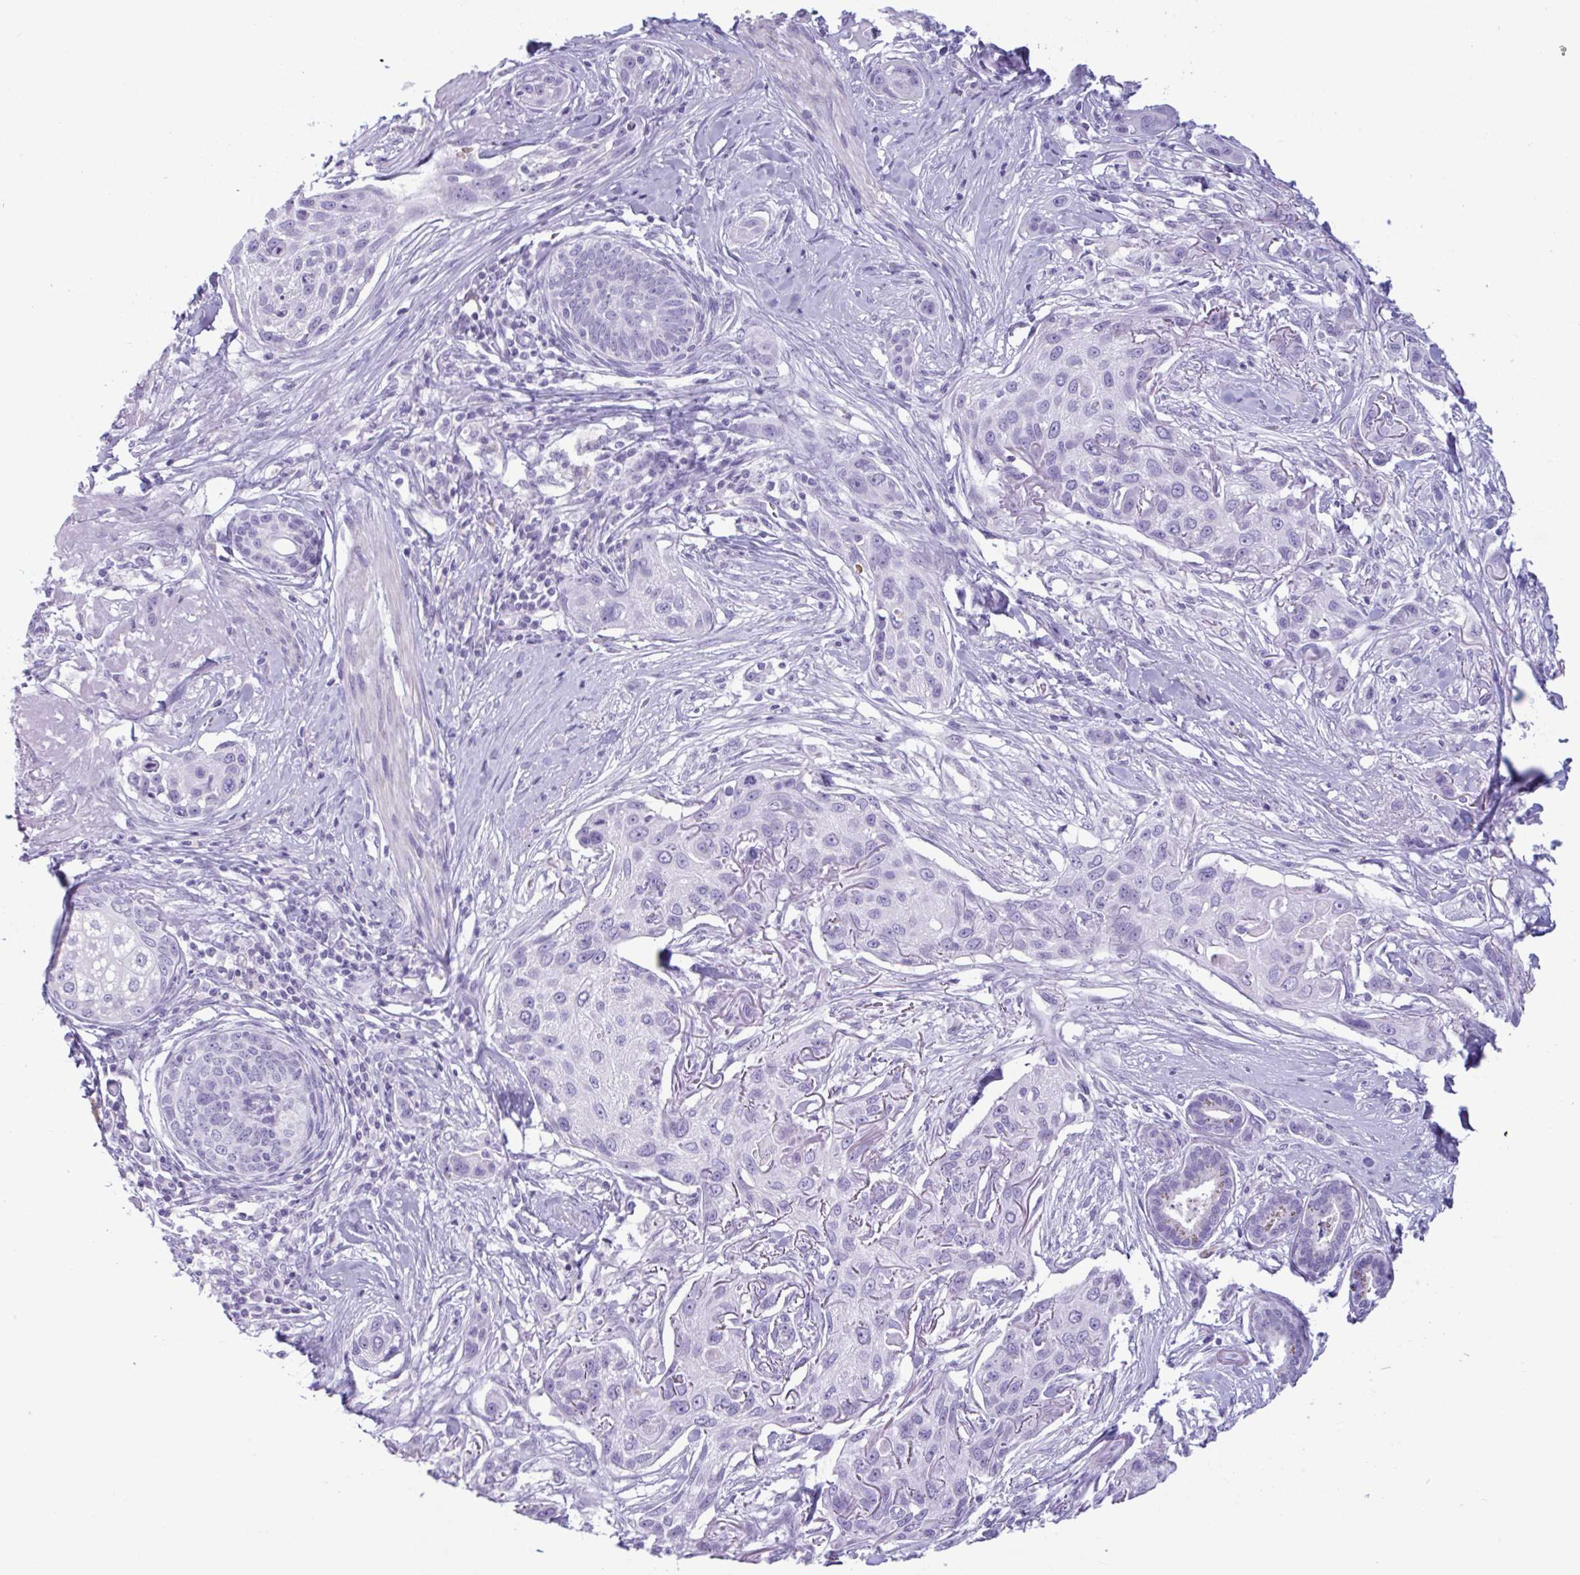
{"staining": {"intensity": "negative", "quantity": "none", "location": "none"}, "tissue": "skin cancer", "cell_type": "Tumor cells", "image_type": "cancer", "snomed": [{"axis": "morphology", "description": "Squamous cell carcinoma, NOS"}, {"axis": "topography", "description": "Skin"}], "caption": "The image reveals no staining of tumor cells in skin cancer.", "gene": "CTSE", "patient": {"sex": "male", "age": 63}}